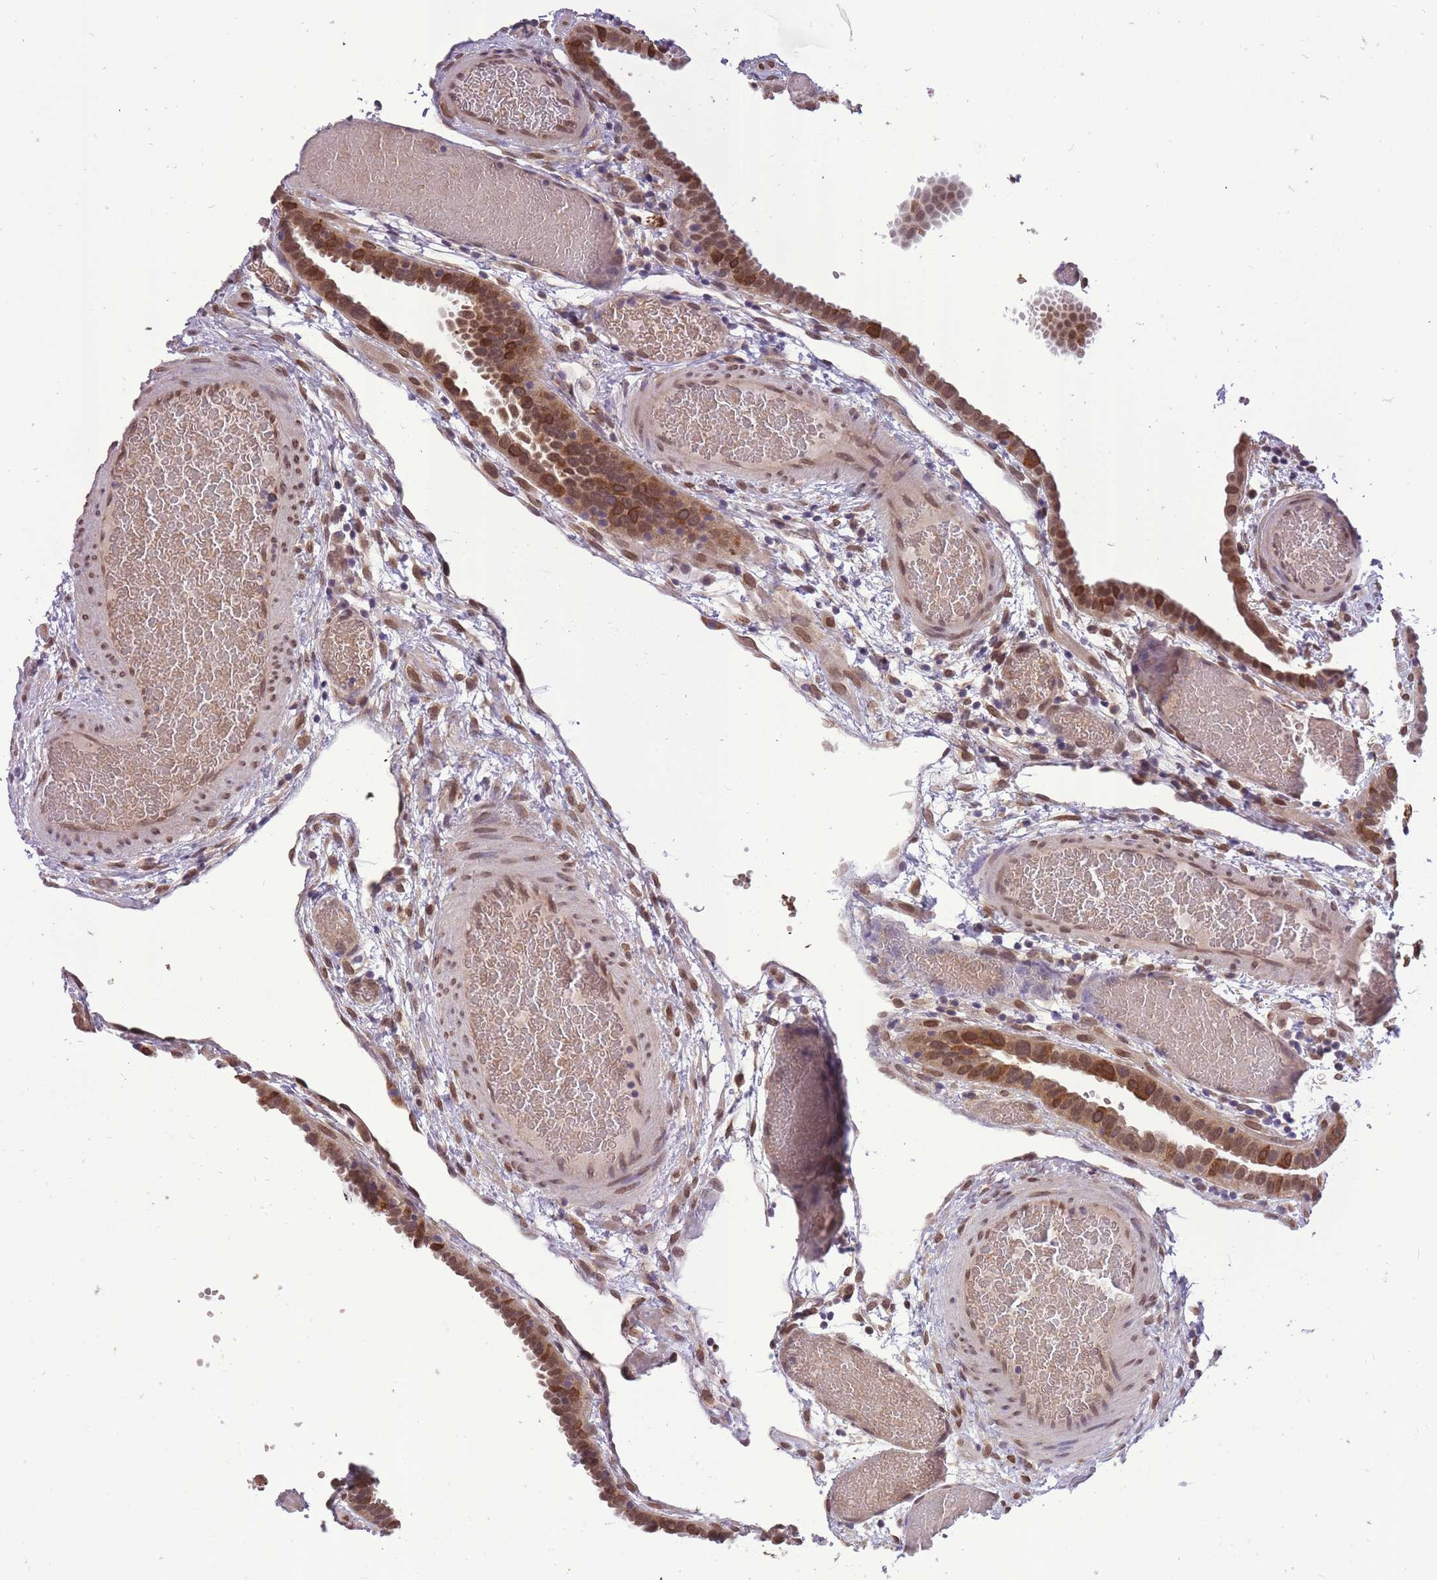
{"staining": {"intensity": "strong", "quantity": ">75%", "location": "cytoplasmic/membranous,nuclear"}, "tissue": "fallopian tube", "cell_type": "Glandular cells", "image_type": "normal", "snomed": [{"axis": "morphology", "description": "Normal tissue, NOS"}, {"axis": "topography", "description": "Fallopian tube"}], "caption": "A photomicrograph of human fallopian tube stained for a protein exhibits strong cytoplasmic/membranous,nuclear brown staining in glandular cells. The staining was performed using DAB, with brown indicating positive protein expression. Nuclei are stained blue with hematoxylin.", "gene": "CDIP1", "patient": {"sex": "female", "age": 37}}